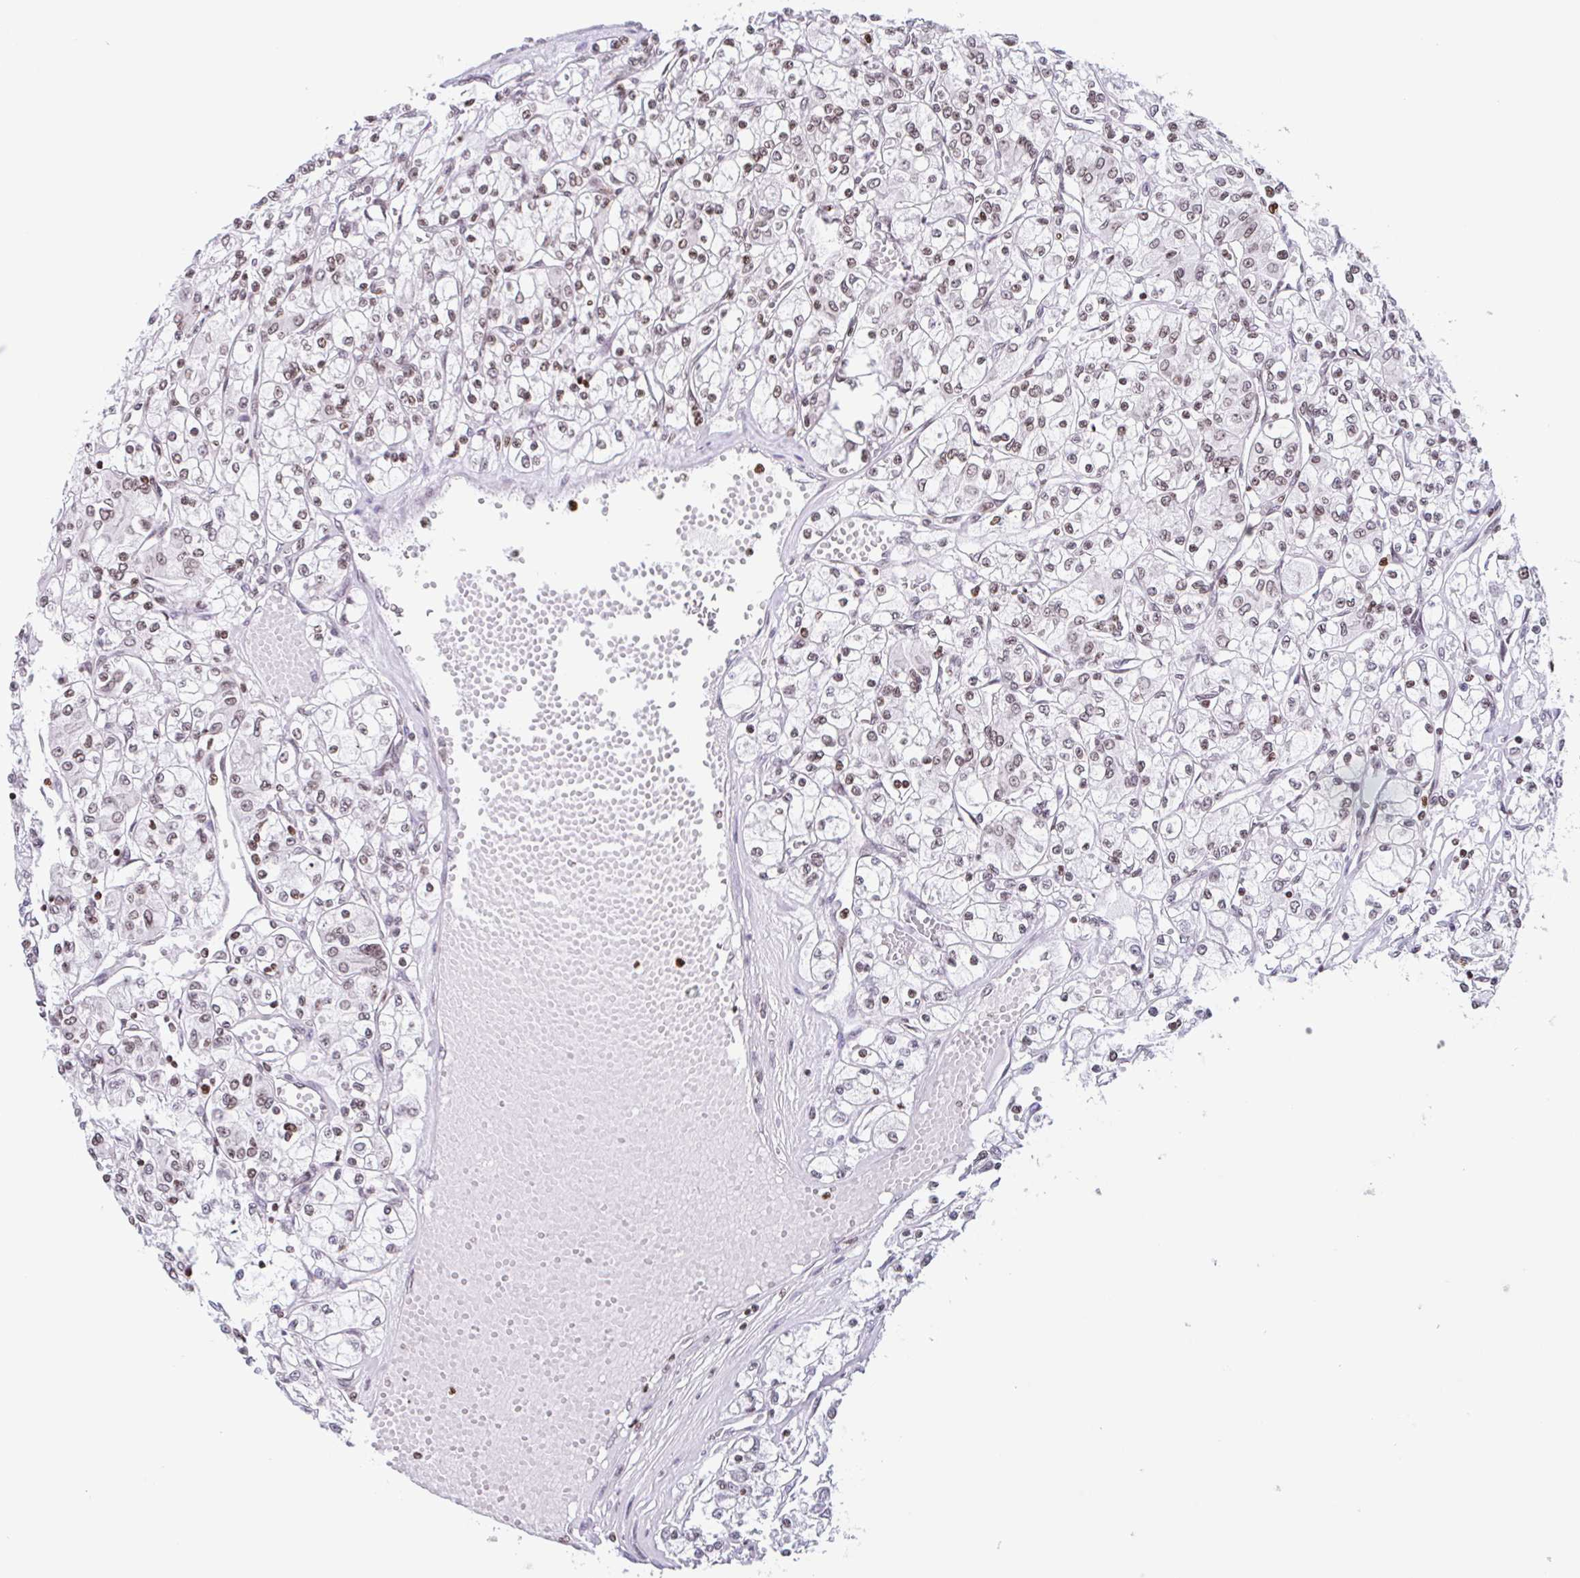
{"staining": {"intensity": "moderate", "quantity": ">75%", "location": "nuclear"}, "tissue": "renal cancer", "cell_type": "Tumor cells", "image_type": "cancer", "snomed": [{"axis": "morphology", "description": "Adenocarcinoma, NOS"}, {"axis": "topography", "description": "Kidney"}], "caption": "Immunohistochemistry histopathology image of human renal cancer stained for a protein (brown), which reveals medium levels of moderate nuclear staining in approximately >75% of tumor cells.", "gene": "NOL6", "patient": {"sex": "female", "age": 59}}